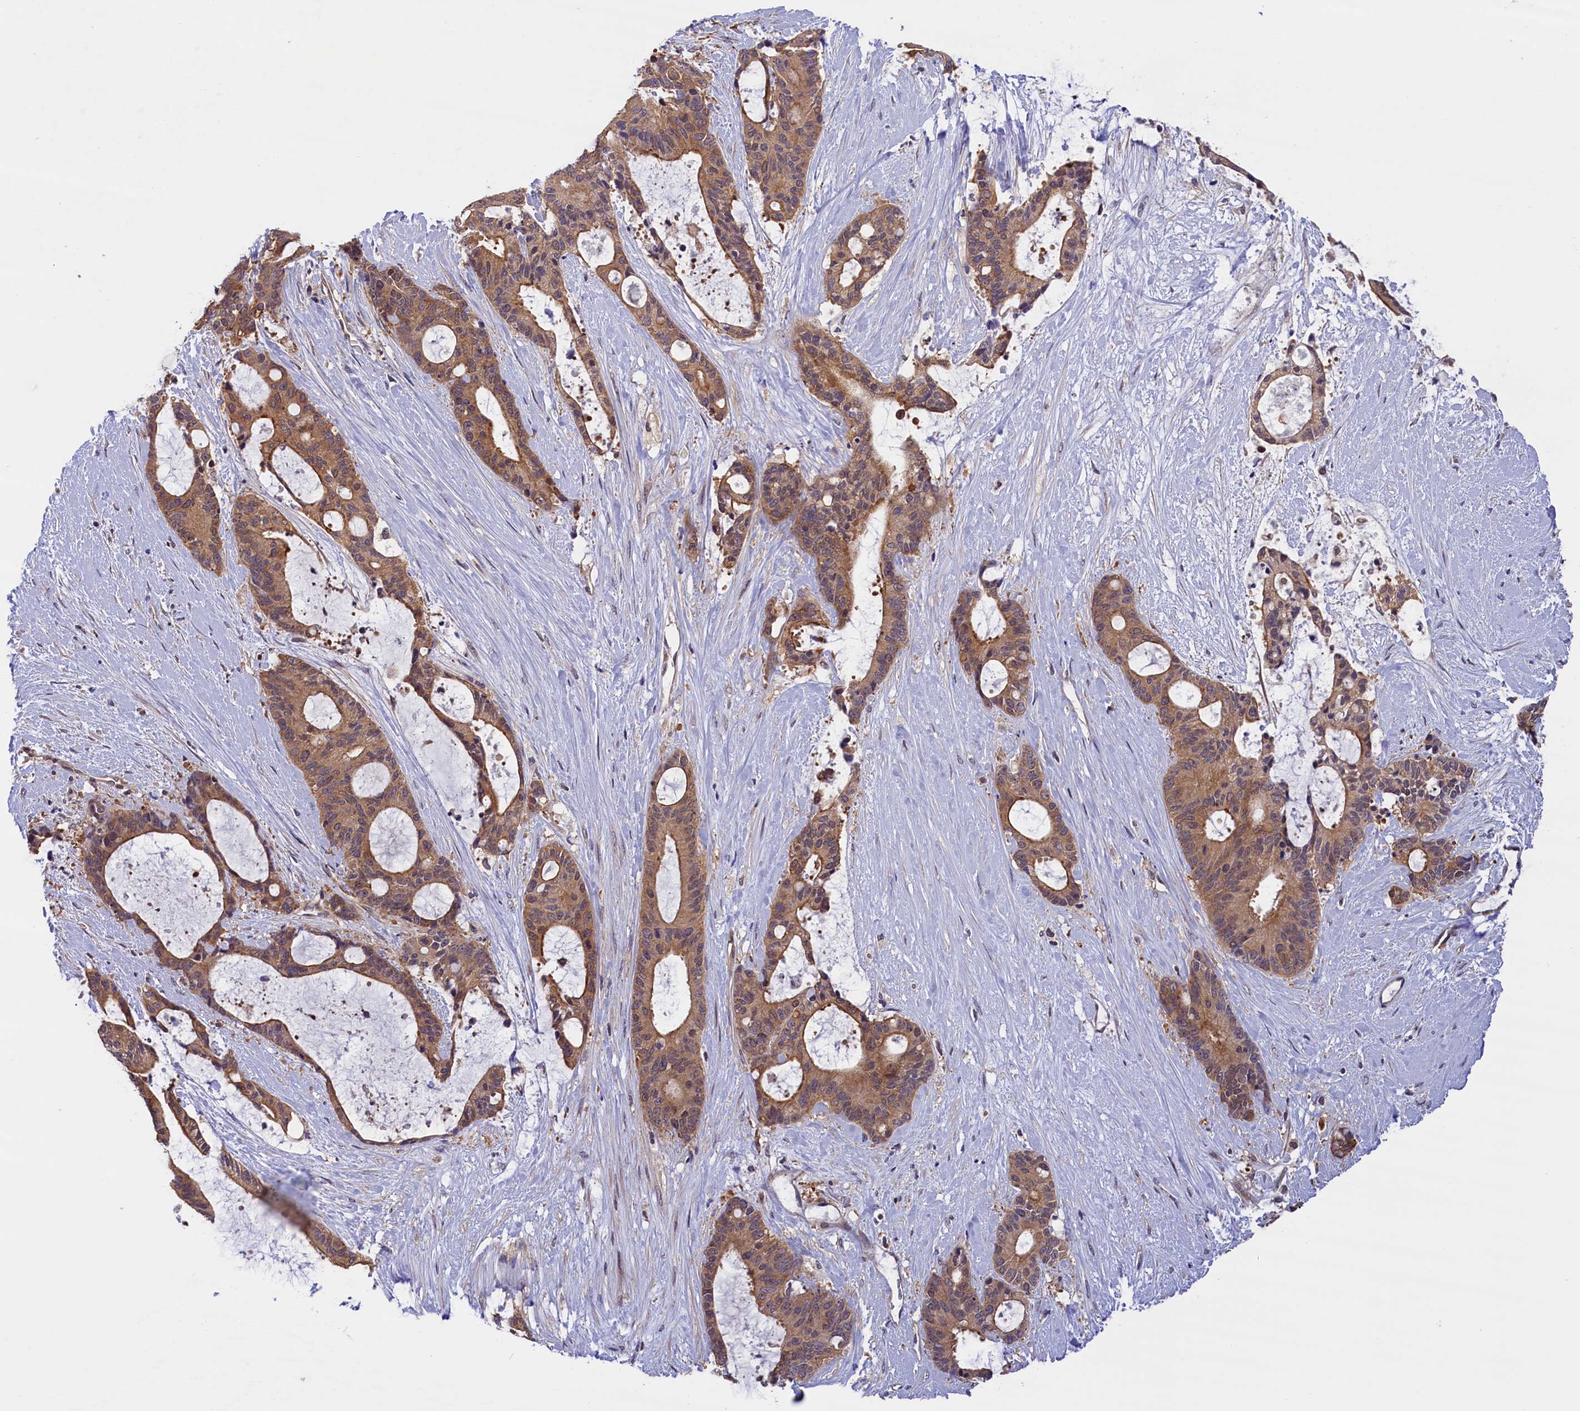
{"staining": {"intensity": "moderate", "quantity": ">75%", "location": "cytoplasmic/membranous"}, "tissue": "liver cancer", "cell_type": "Tumor cells", "image_type": "cancer", "snomed": [{"axis": "morphology", "description": "Normal tissue, NOS"}, {"axis": "morphology", "description": "Cholangiocarcinoma"}, {"axis": "topography", "description": "Liver"}, {"axis": "topography", "description": "Peripheral nerve tissue"}], "caption": "Brown immunohistochemical staining in human liver cancer (cholangiocarcinoma) displays moderate cytoplasmic/membranous expression in approximately >75% of tumor cells.", "gene": "TBCB", "patient": {"sex": "female", "age": 73}}